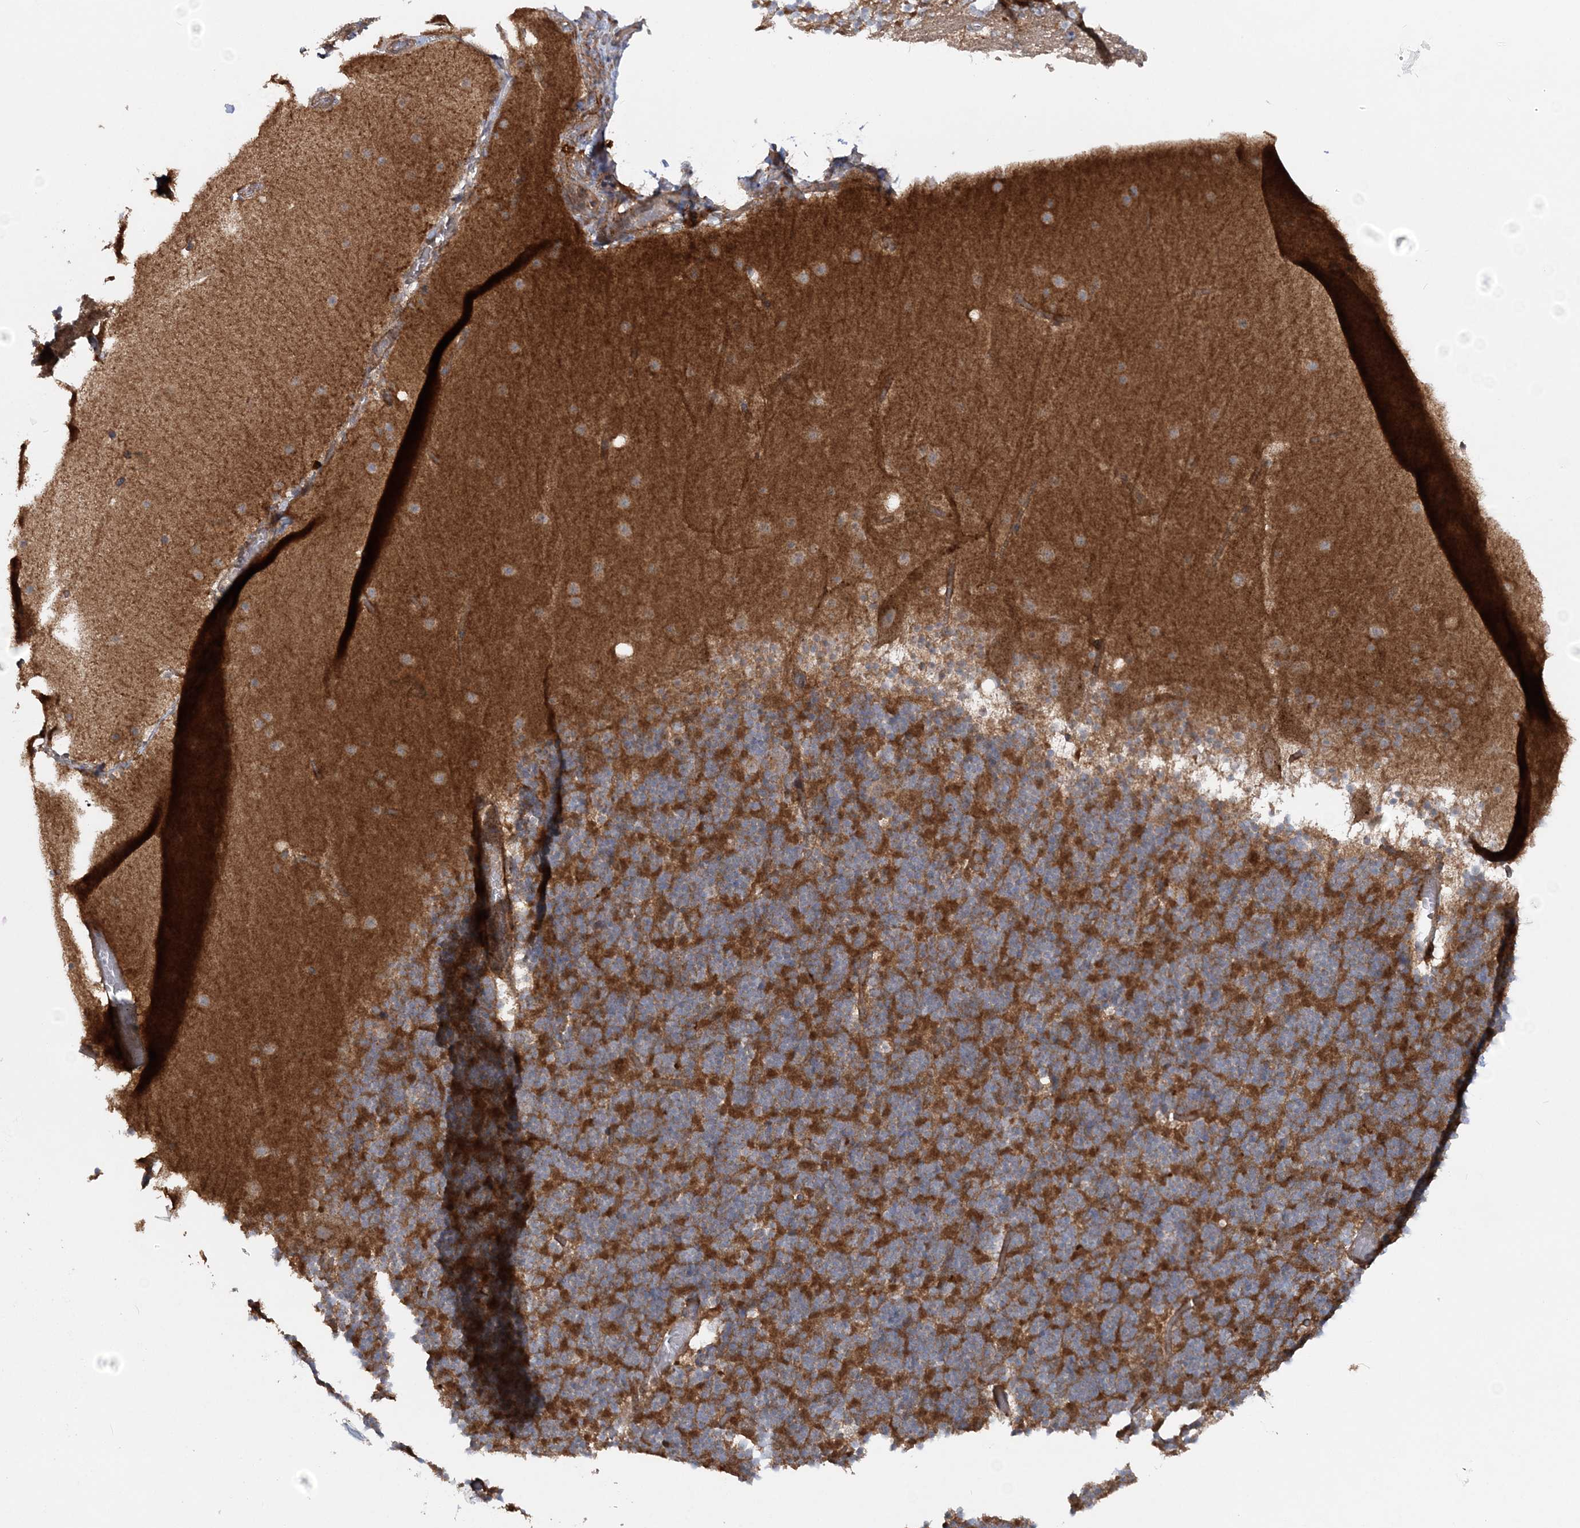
{"staining": {"intensity": "moderate", "quantity": ">75%", "location": "cytoplasmic/membranous"}, "tissue": "cerebellum", "cell_type": "Cells in granular layer", "image_type": "normal", "snomed": [{"axis": "morphology", "description": "Normal tissue, NOS"}, {"axis": "topography", "description": "Cerebellum"}], "caption": "Protein expression analysis of unremarkable cerebellum exhibits moderate cytoplasmic/membranous staining in about >75% of cells in granular layer.", "gene": "MOCS2", "patient": {"sex": "male", "age": 57}}